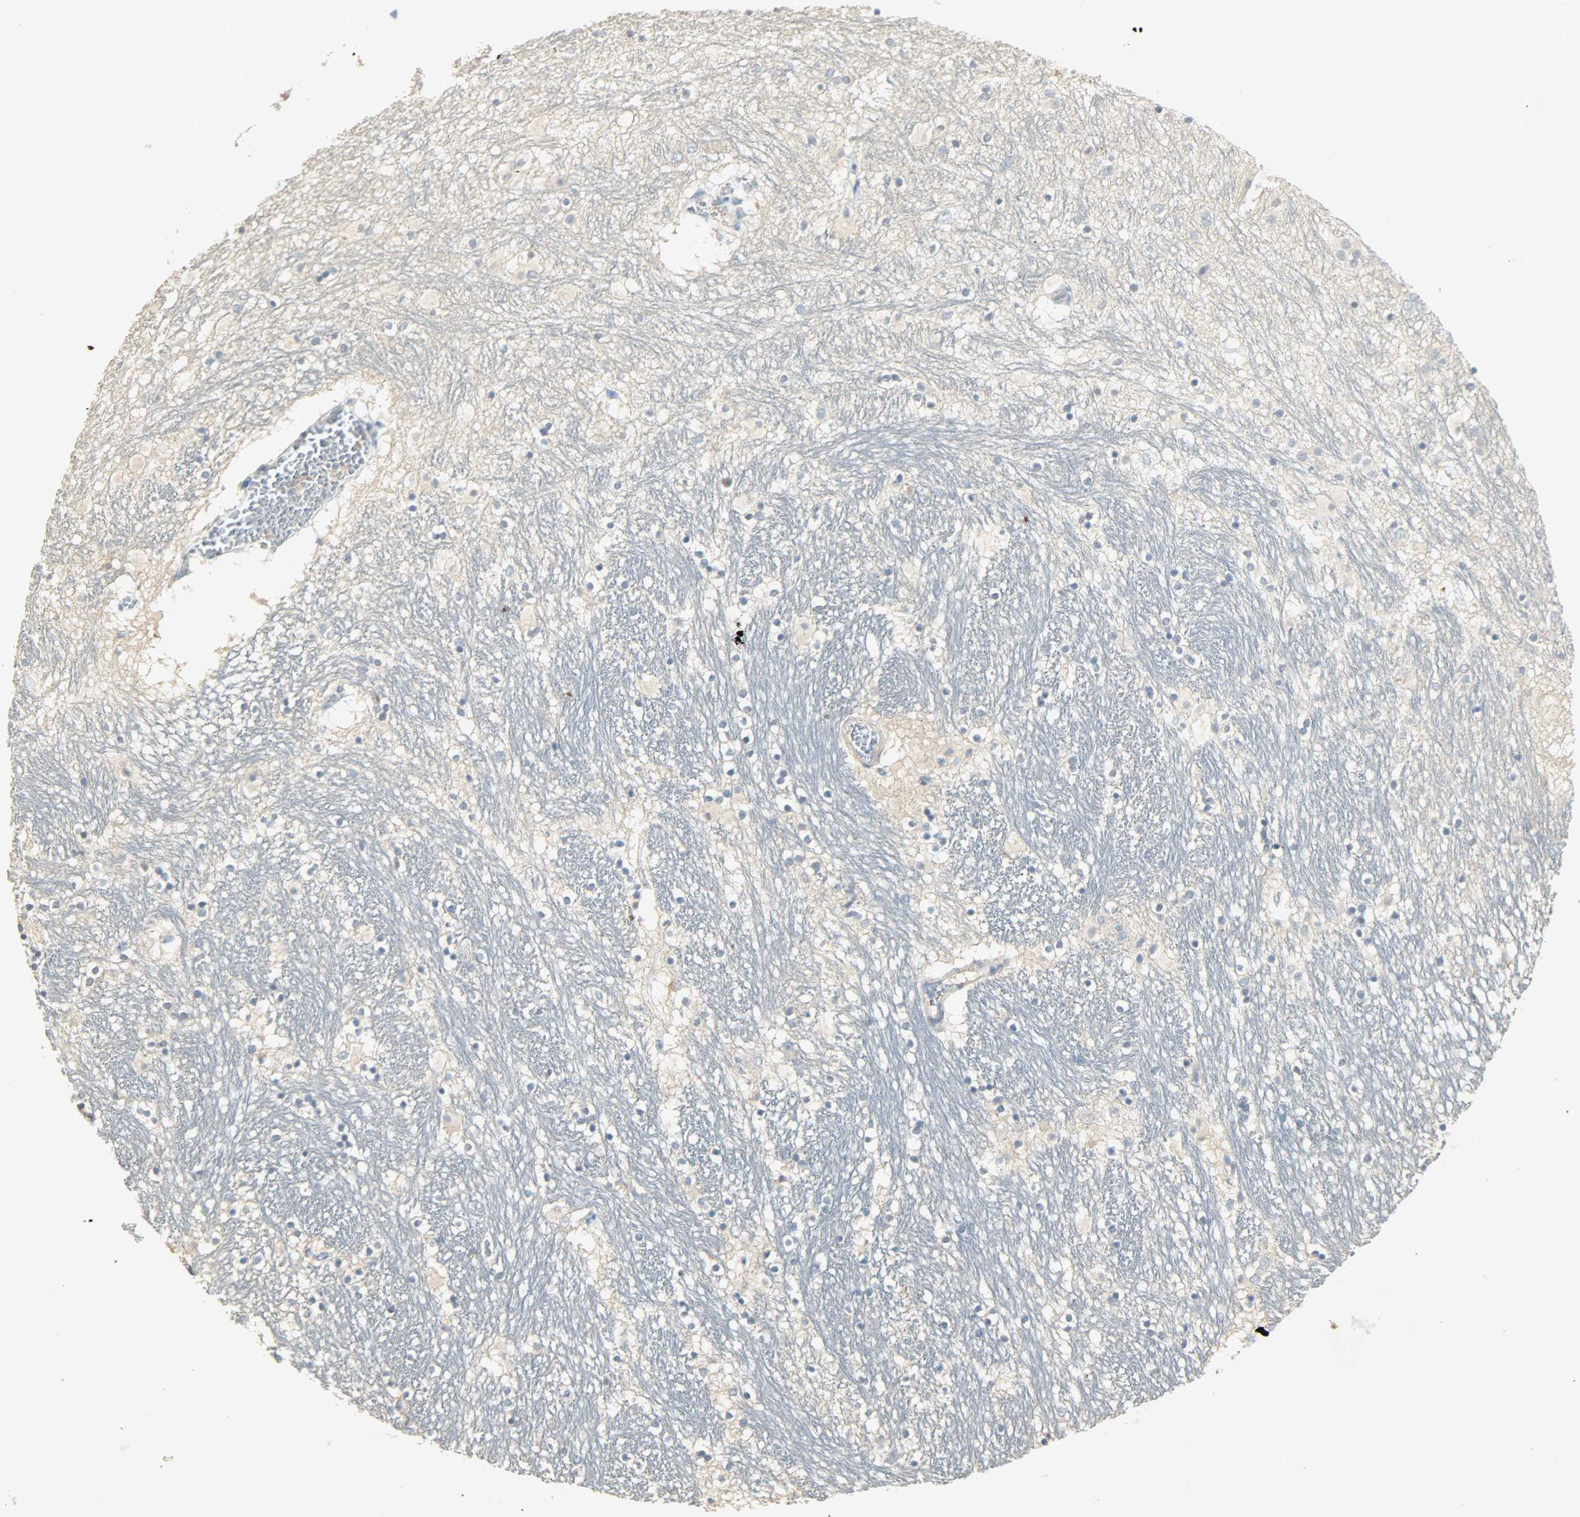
{"staining": {"intensity": "moderate", "quantity": "<25%", "location": "cytoplasmic/membranous"}, "tissue": "hippocampus", "cell_type": "Glial cells", "image_type": "normal", "snomed": [{"axis": "morphology", "description": "Normal tissue, NOS"}, {"axis": "topography", "description": "Hippocampus"}], "caption": "This histopathology image displays IHC staining of benign hippocampus, with low moderate cytoplasmic/membranous staining in approximately <25% of glial cells.", "gene": "USP13", "patient": {"sex": "male", "age": 45}}